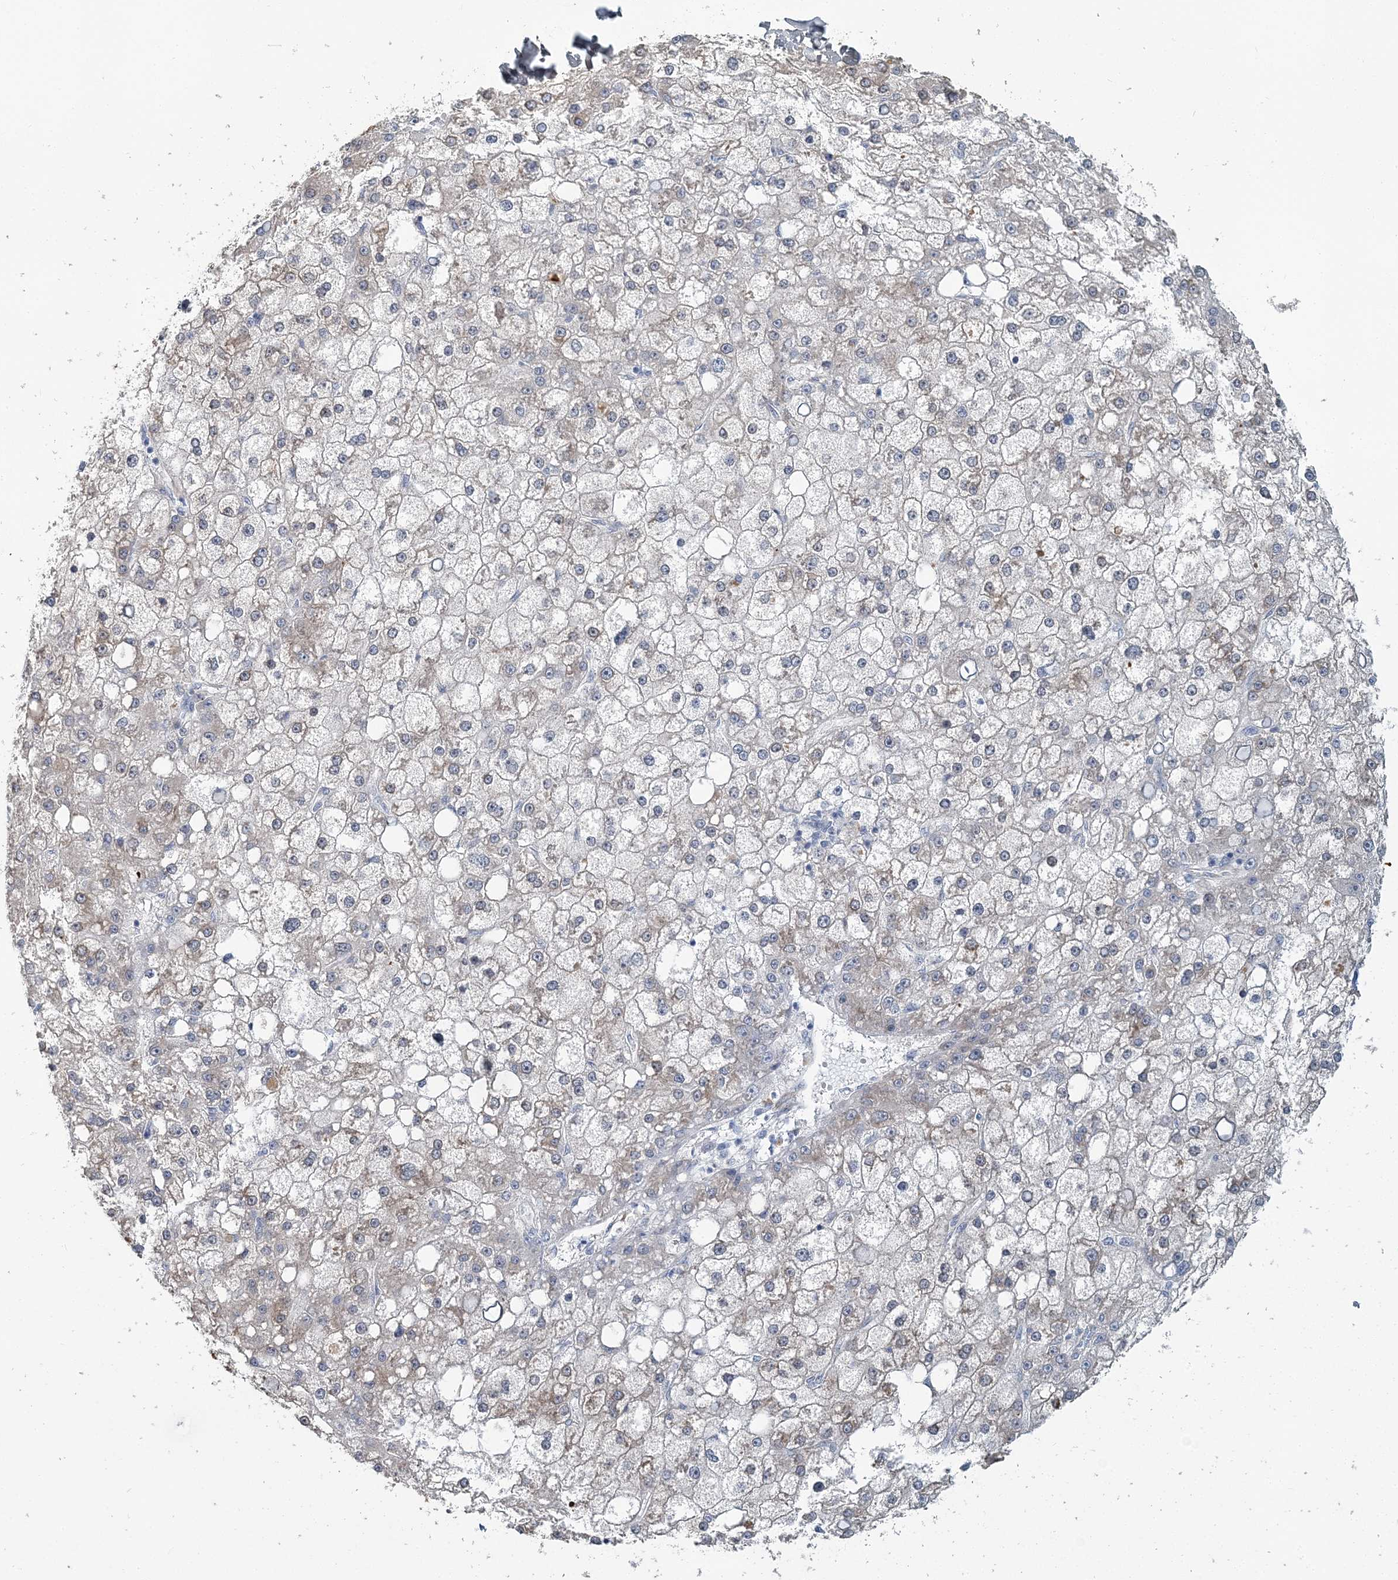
{"staining": {"intensity": "negative", "quantity": "none", "location": "none"}, "tissue": "liver cancer", "cell_type": "Tumor cells", "image_type": "cancer", "snomed": [{"axis": "morphology", "description": "Carcinoma, Hepatocellular, NOS"}, {"axis": "topography", "description": "Liver"}], "caption": "Tumor cells are negative for brown protein staining in liver cancer (hepatocellular carcinoma).", "gene": "CMBL", "patient": {"sex": "male", "age": 67}}